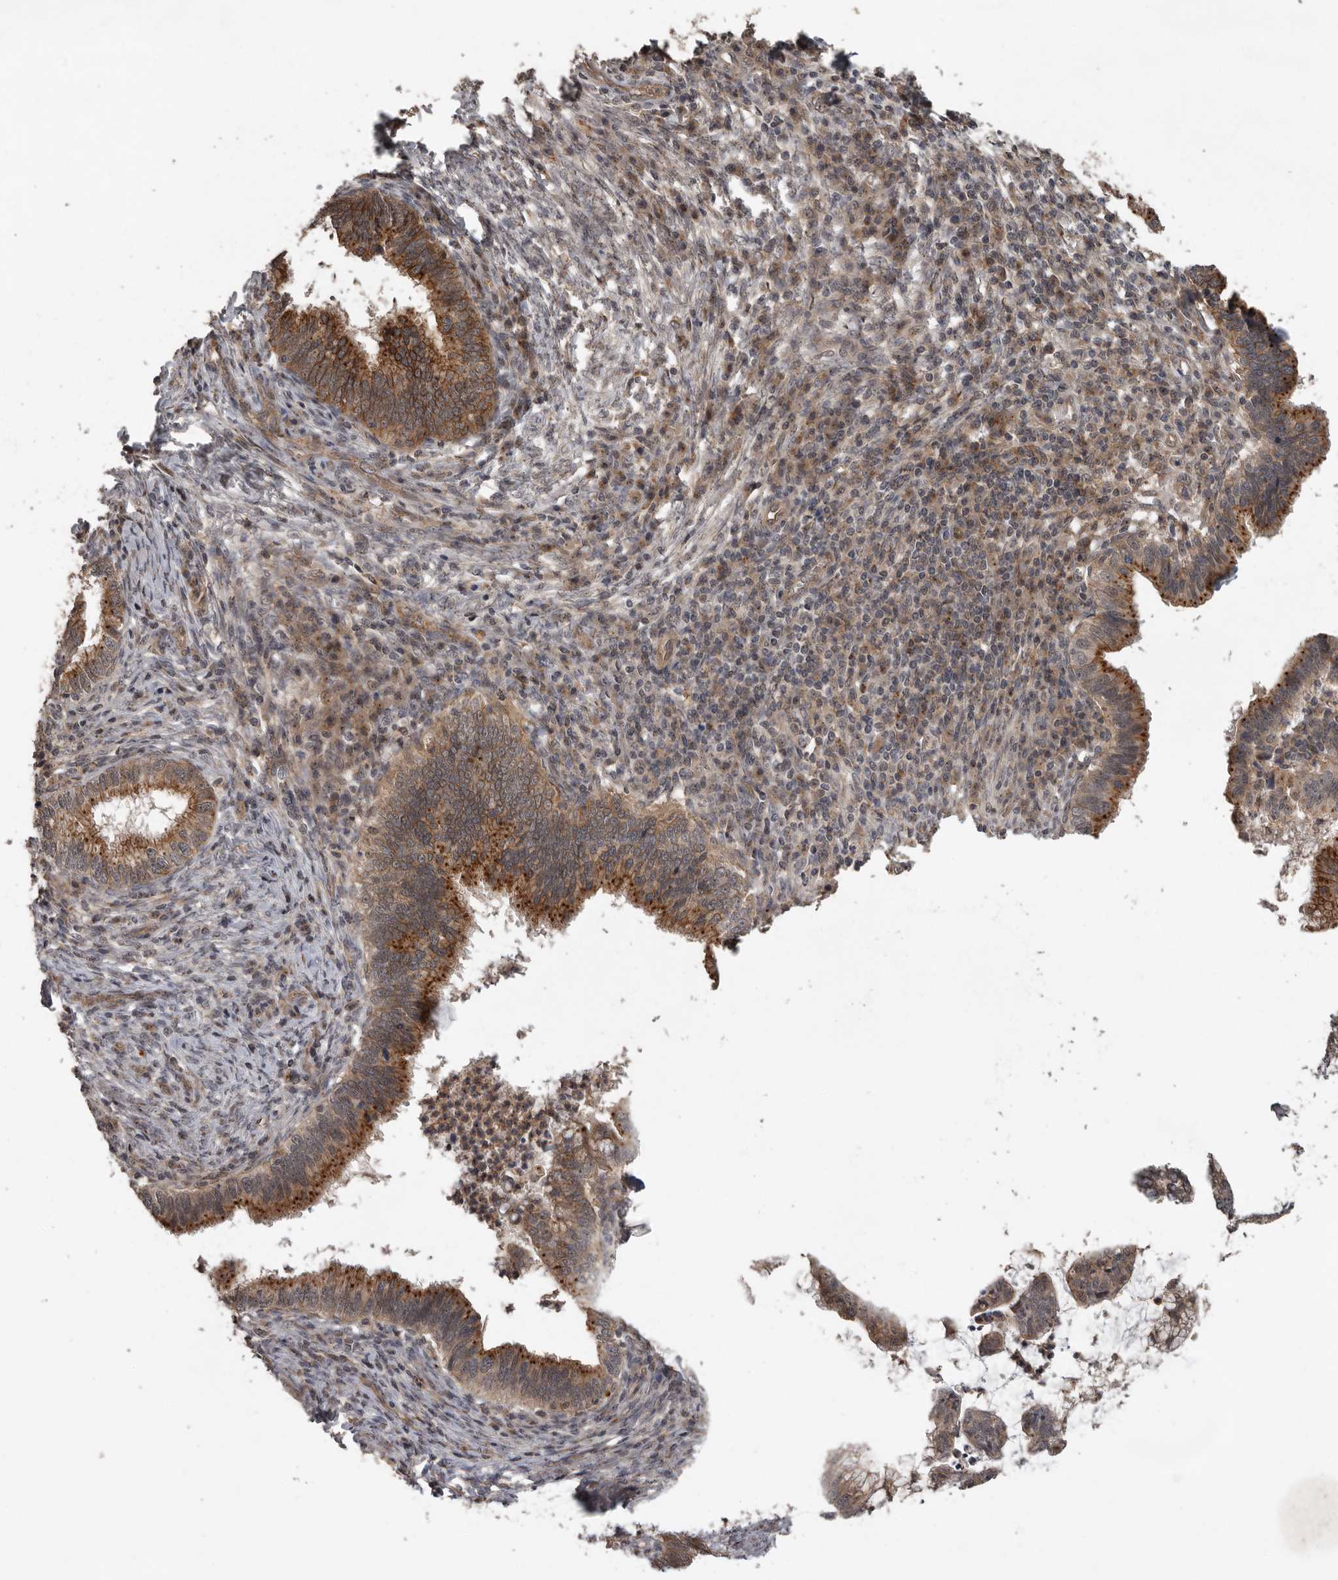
{"staining": {"intensity": "strong", "quantity": "25%-75%", "location": "cytoplasmic/membranous"}, "tissue": "cervical cancer", "cell_type": "Tumor cells", "image_type": "cancer", "snomed": [{"axis": "morphology", "description": "Adenocarcinoma, NOS"}, {"axis": "topography", "description": "Cervix"}], "caption": "This image shows cervical cancer stained with immunohistochemistry (IHC) to label a protein in brown. The cytoplasmic/membranous of tumor cells show strong positivity for the protein. Nuclei are counter-stained blue.", "gene": "CEP350", "patient": {"sex": "female", "age": 36}}